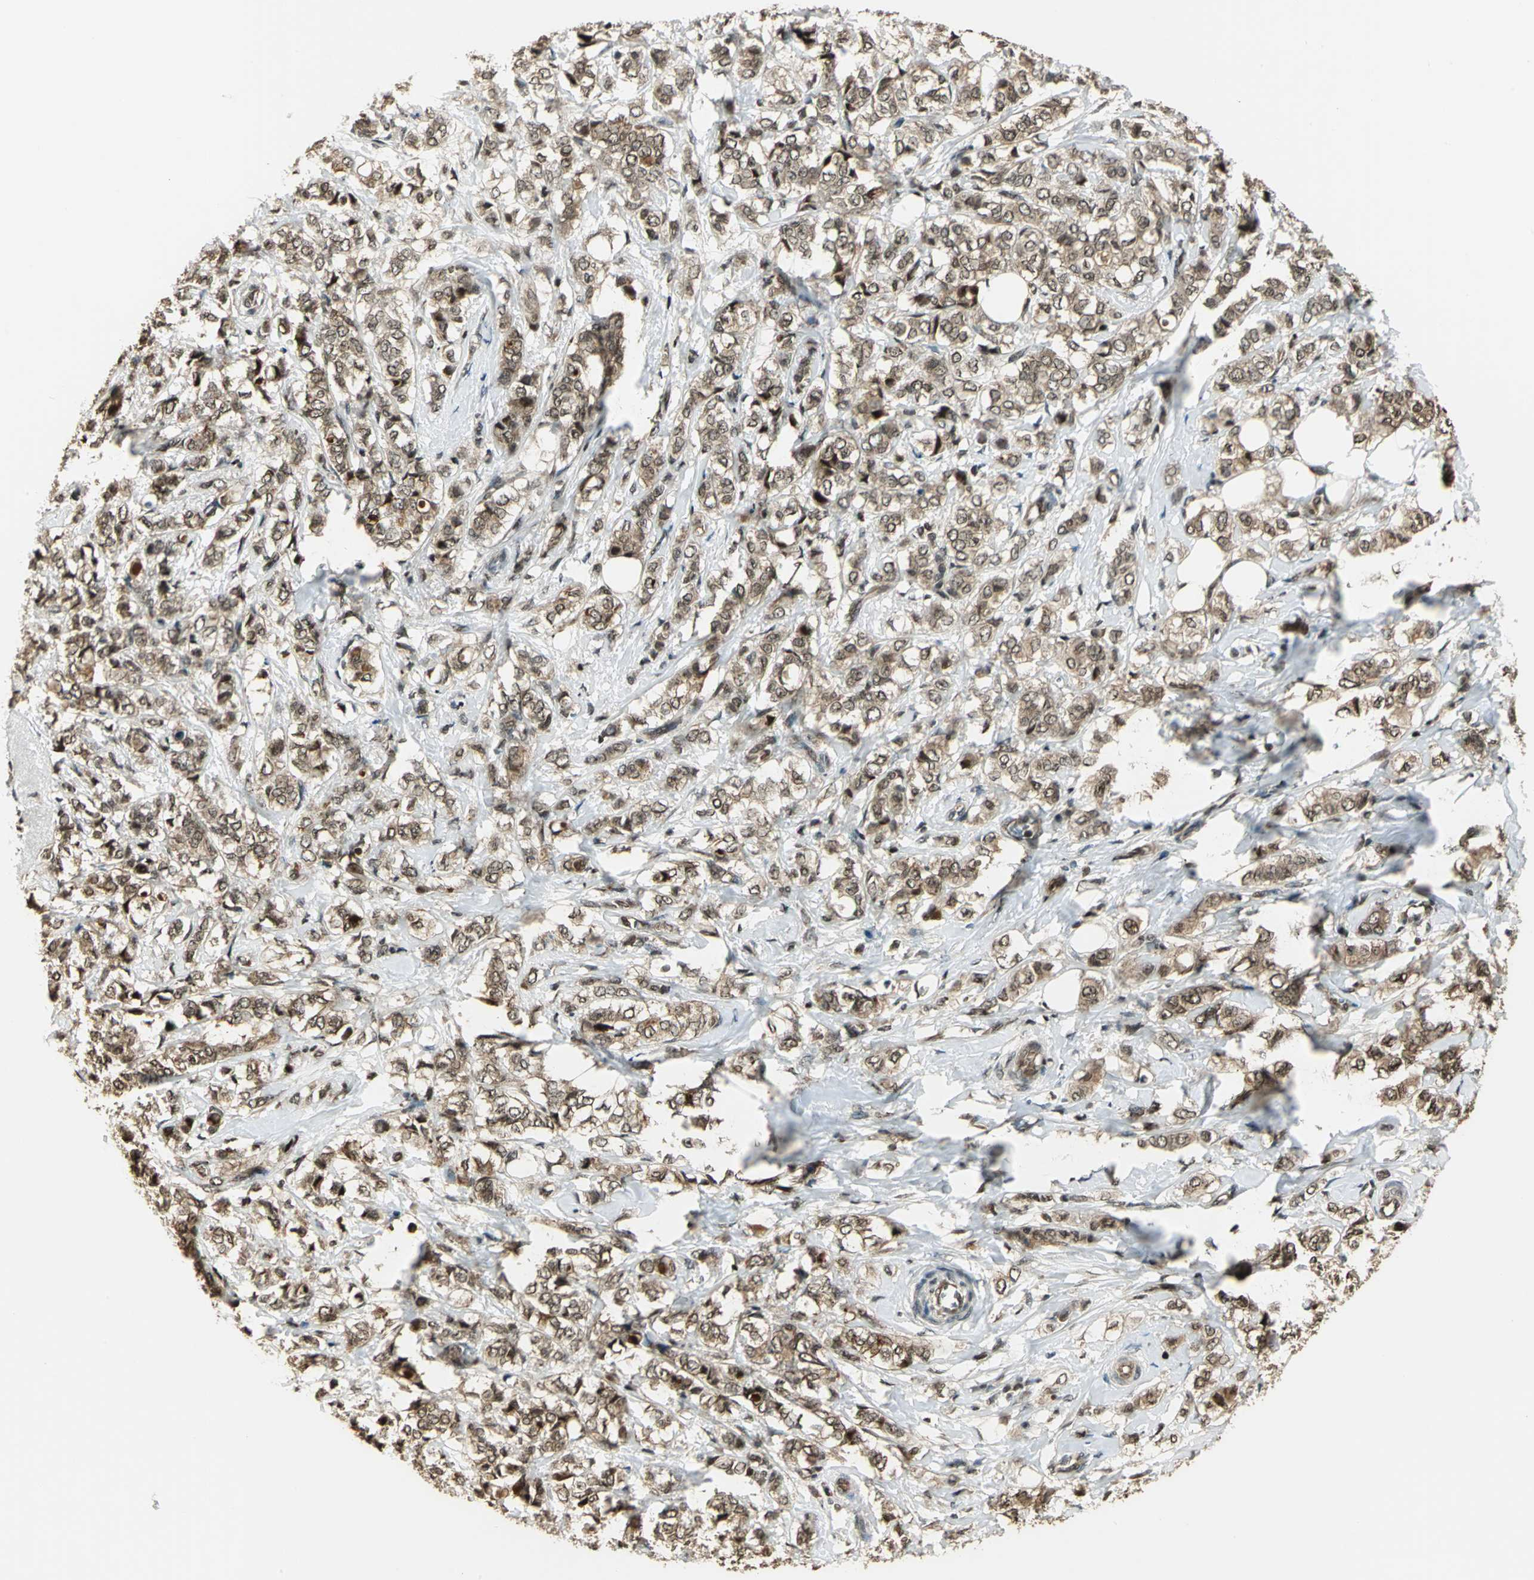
{"staining": {"intensity": "moderate", "quantity": ">75%", "location": "cytoplasmic/membranous,nuclear"}, "tissue": "breast cancer", "cell_type": "Tumor cells", "image_type": "cancer", "snomed": [{"axis": "morphology", "description": "Lobular carcinoma"}, {"axis": "topography", "description": "Breast"}], "caption": "High-magnification brightfield microscopy of lobular carcinoma (breast) stained with DAB (brown) and counterstained with hematoxylin (blue). tumor cells exhibit moderate cytoplasmic/membranous and nuclear expression is identified in about>75% of cells.", "gene": "PSMC3", "patient": {"sex": "female", "age": 60}}